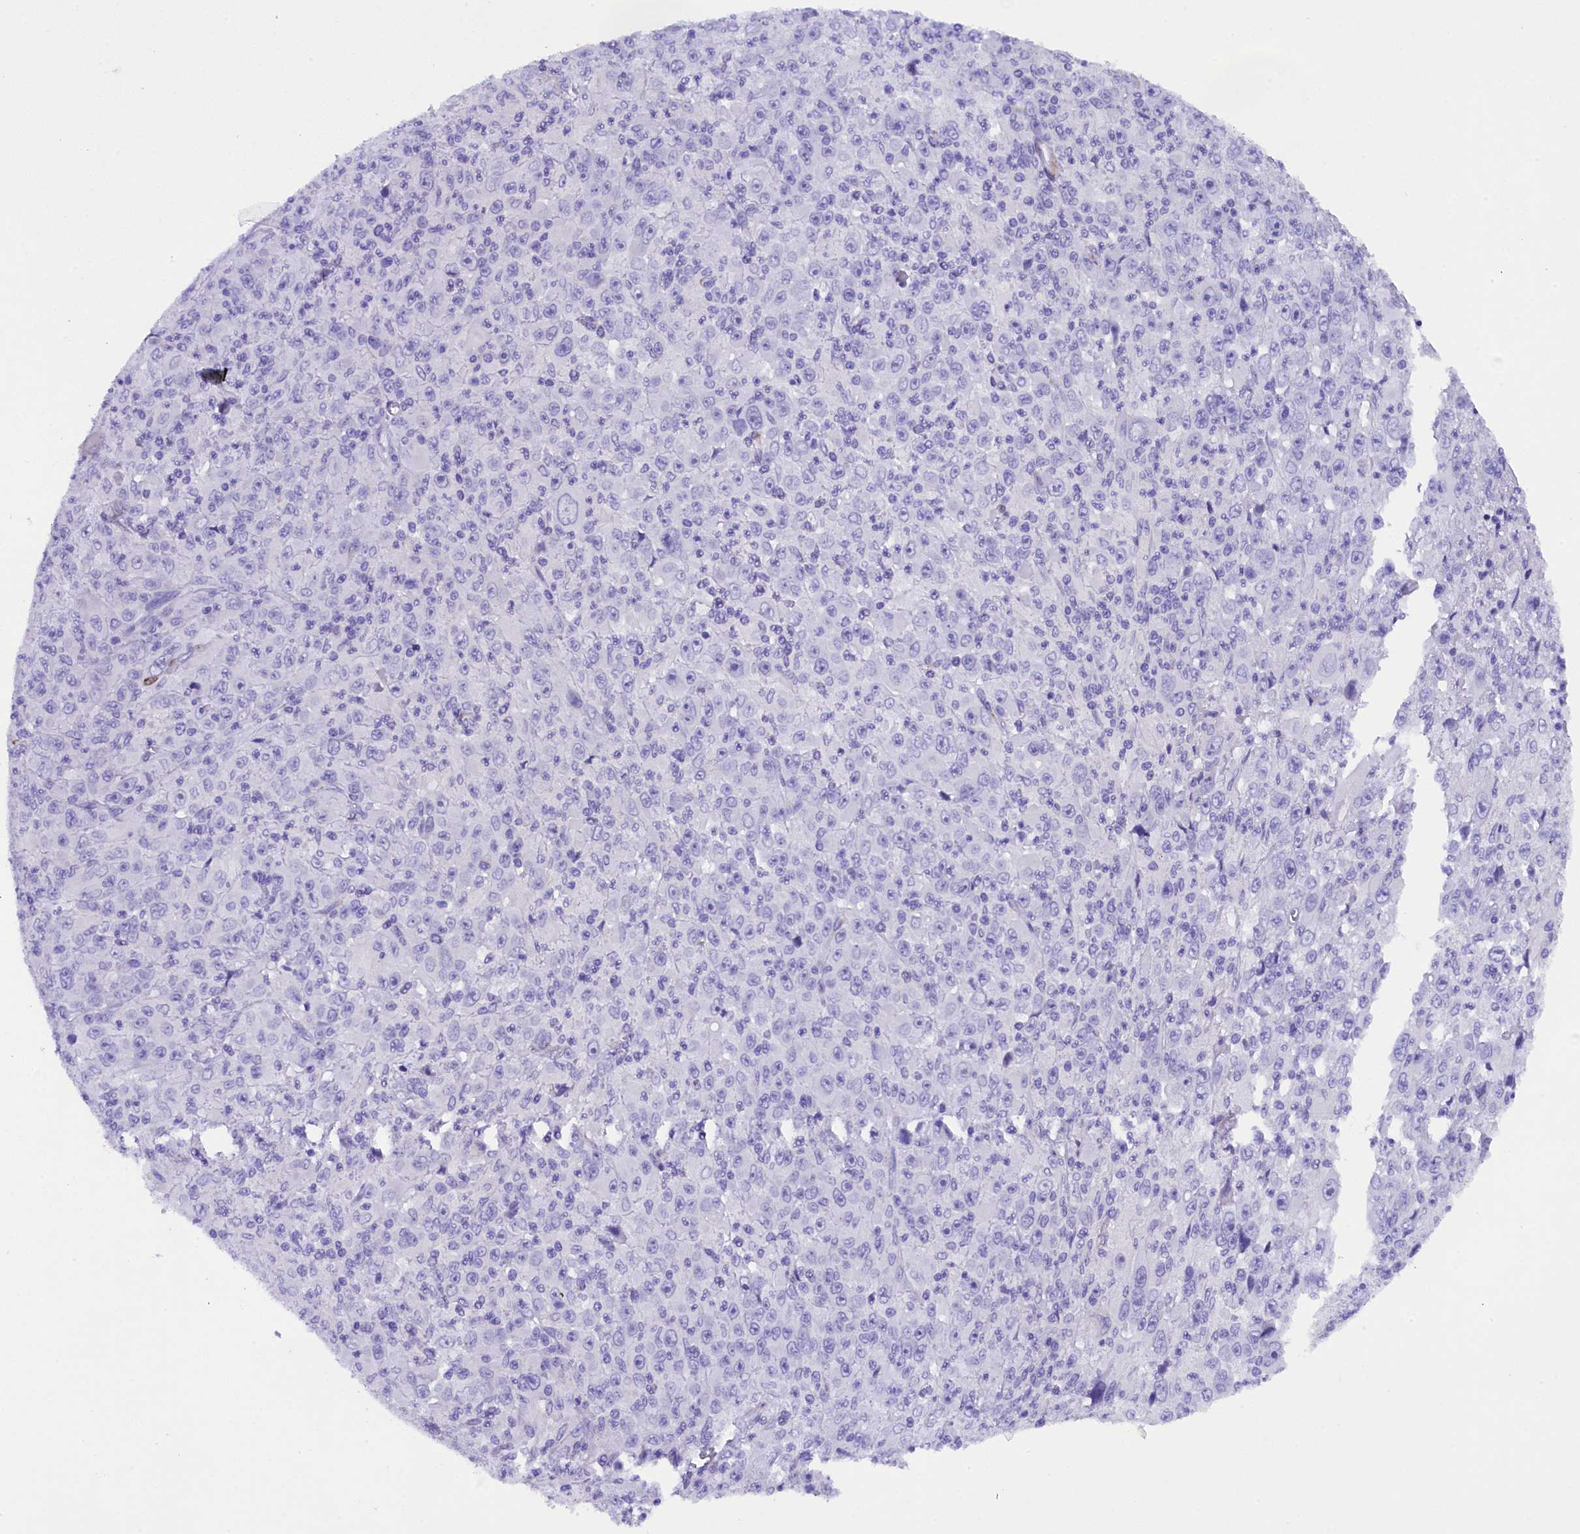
{"staining": {"intensity": "negative", "quantity": "none", "location": "none"}, "tissue": "melanoma", "cell_type": "Tumor cells", "image_type": "cancer", "snomed": [{"axis": "morphology", "description": "Malignant melanoma, Metastatic site"}, {"axis": "topography", "description": "Skin"}], "caption": "Immunohistochemistry photomicrograph of melanoma stained for a protein (brown), which exhibits no expression in tumor cells.", "gene": "SOD3", "patient": {"sex": "female", "age": 56}}